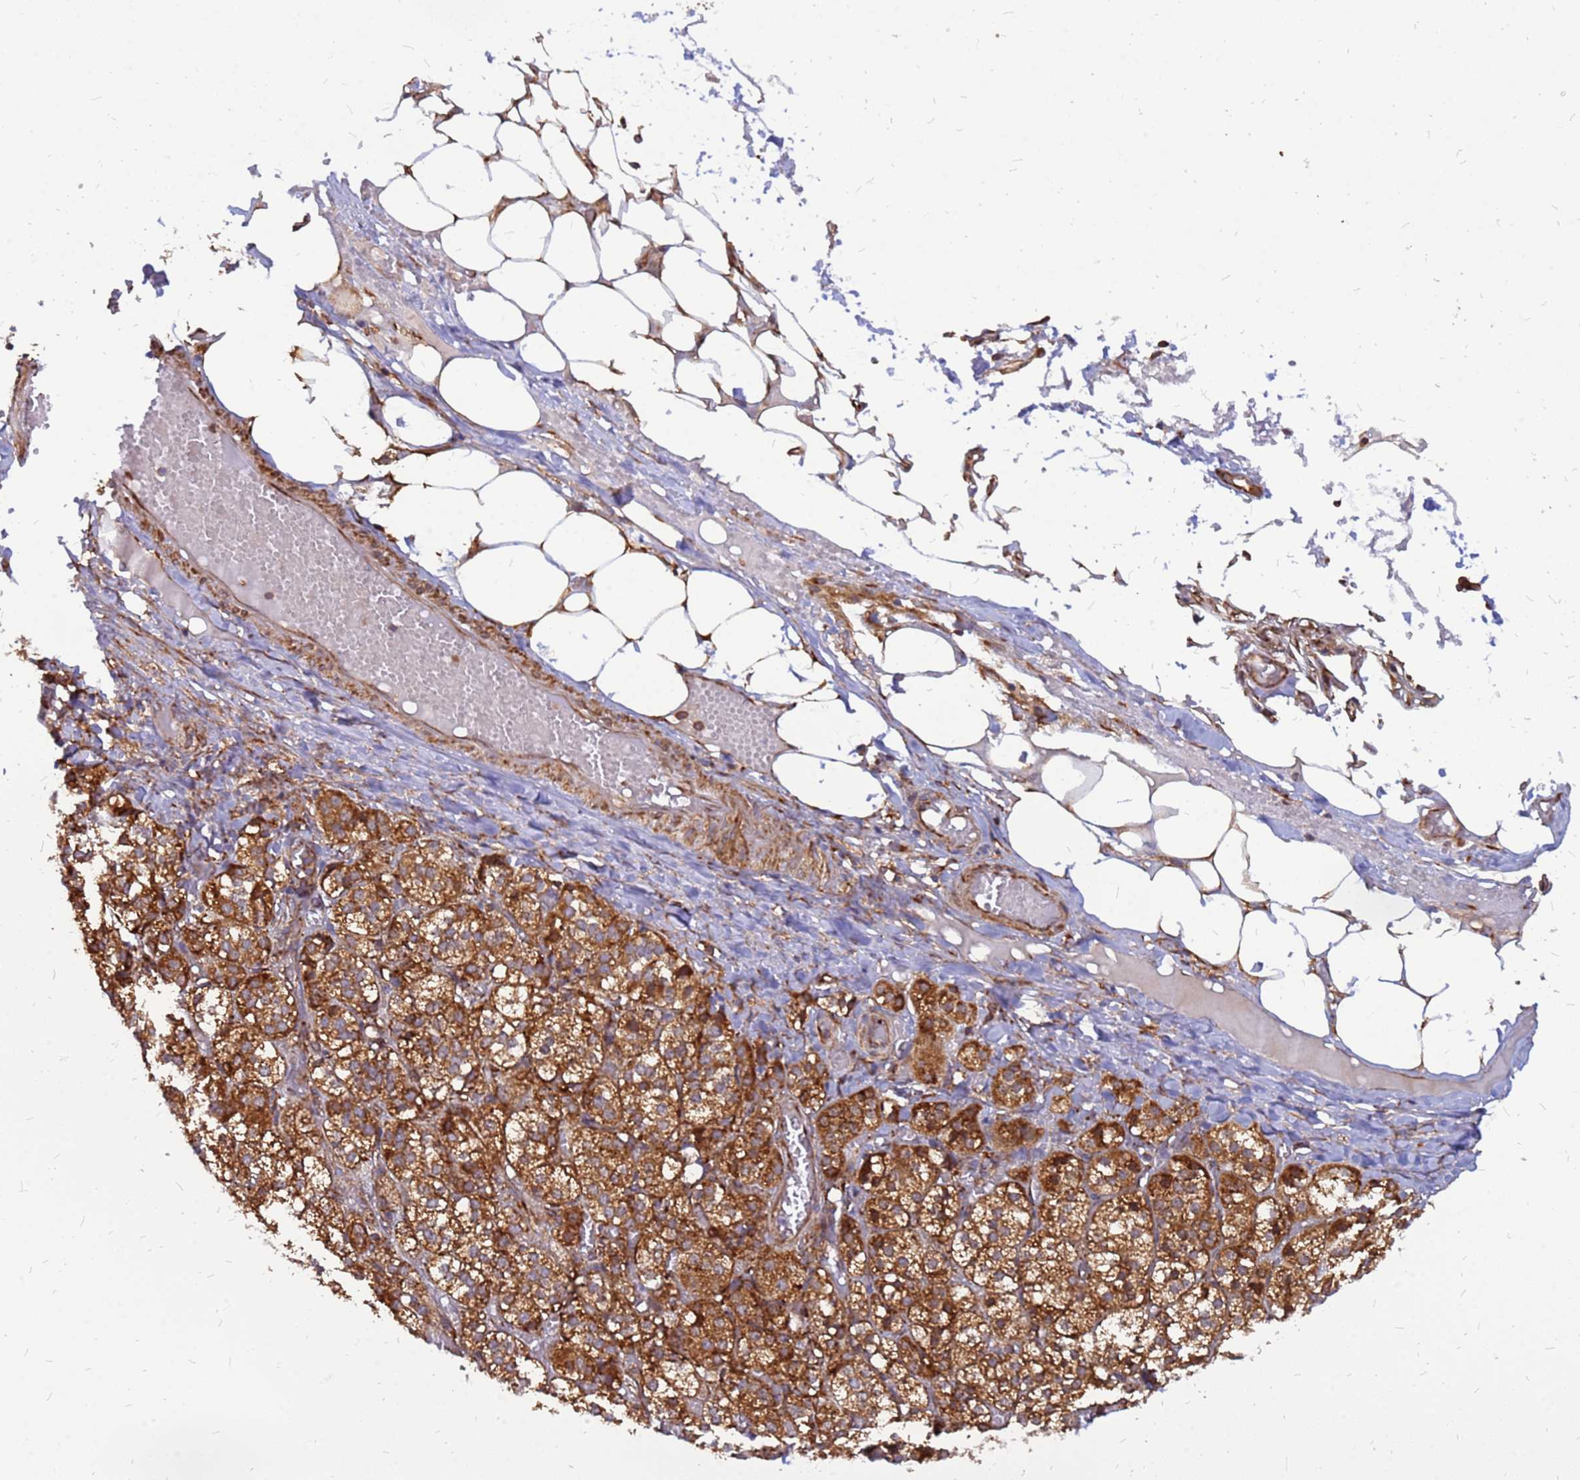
{"staining": {"intensity": "strong", "quantity": ">75%", "location": "cytoplasmic/membranous"}, "tissue": "adrenal gland", "cell_type": "Glandular cells", "image_type": "normal", "snomed": [{"axis": "morphology", "description": "Normal tissue, NOS"}, {"axis": "topography", "description": "Adrenal gland"}], "caption": "Immunohistochemistry (IHC) image of unremarkable adrenal gland: human adrenal gland stained using immunohistochemistry exhibits high levels of strong protein expression localized specifically in the cytoplasmic/membranous of glandular cells, appearing as a cytoplasmic/membranous brown color.", "gene": "RPL8", "patient": {"sex": "female", "age": 61}}